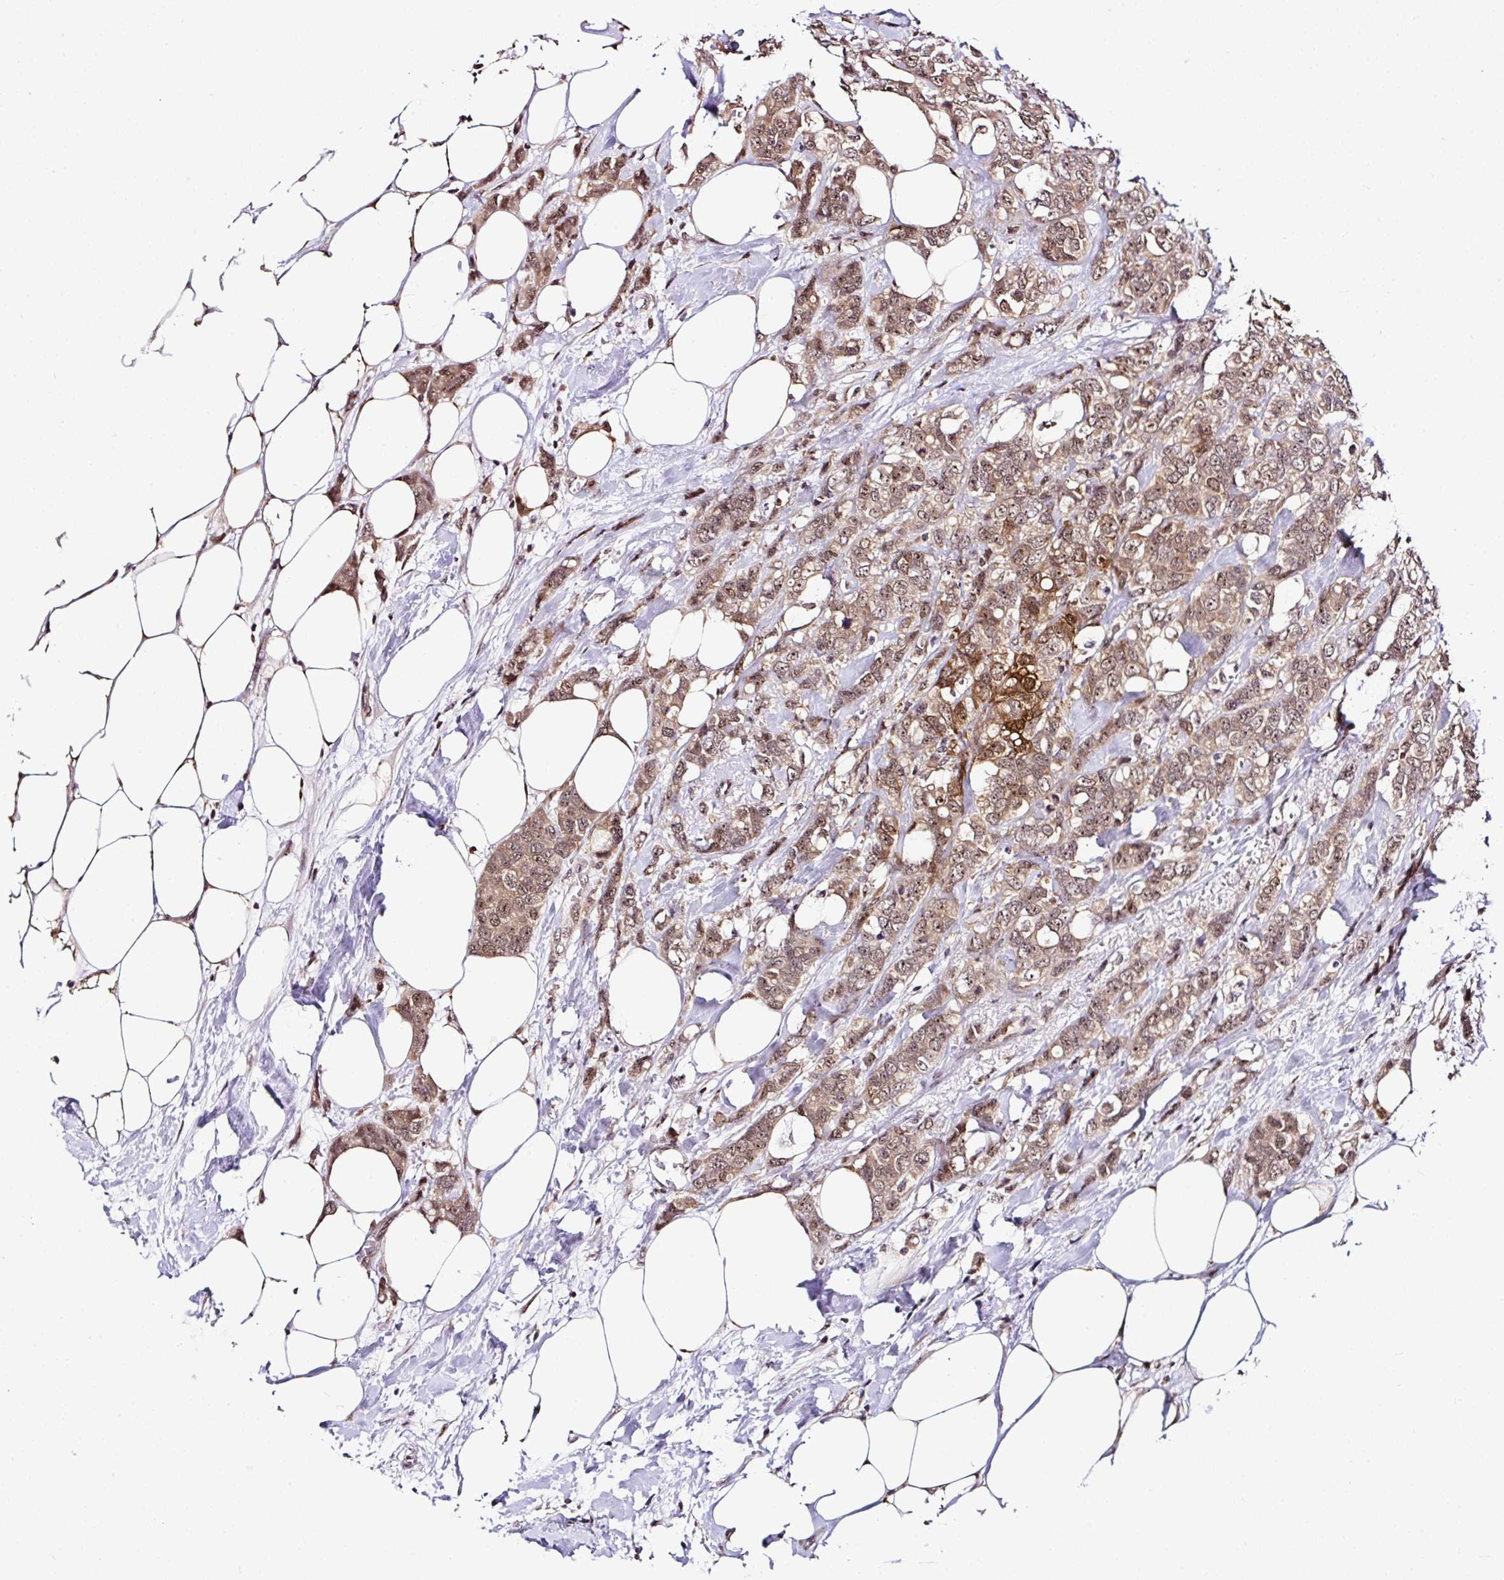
{"staining": {"intensity": "moderate", "quantity": ">75%", "location": "cytoplasmic/membranous,nuclear"}, "tissue": "breast cancer", "cell_type": "Tumor cells", "image_type": "cancer", "snomed": [{"axis": "morphology", "description": "Lobular carcinoma"}, {"axis": "topography", "description": "Breast"}], "caption": "This is a photomicrograph of immunohistochemistry staining of lobular carcinoma (breast), which shows moderate expression in the cytoplasmic/membranous and nuclear of tumor cells.", "gene": "PIN4", "patient": {"sex": "female", "age": 91}}